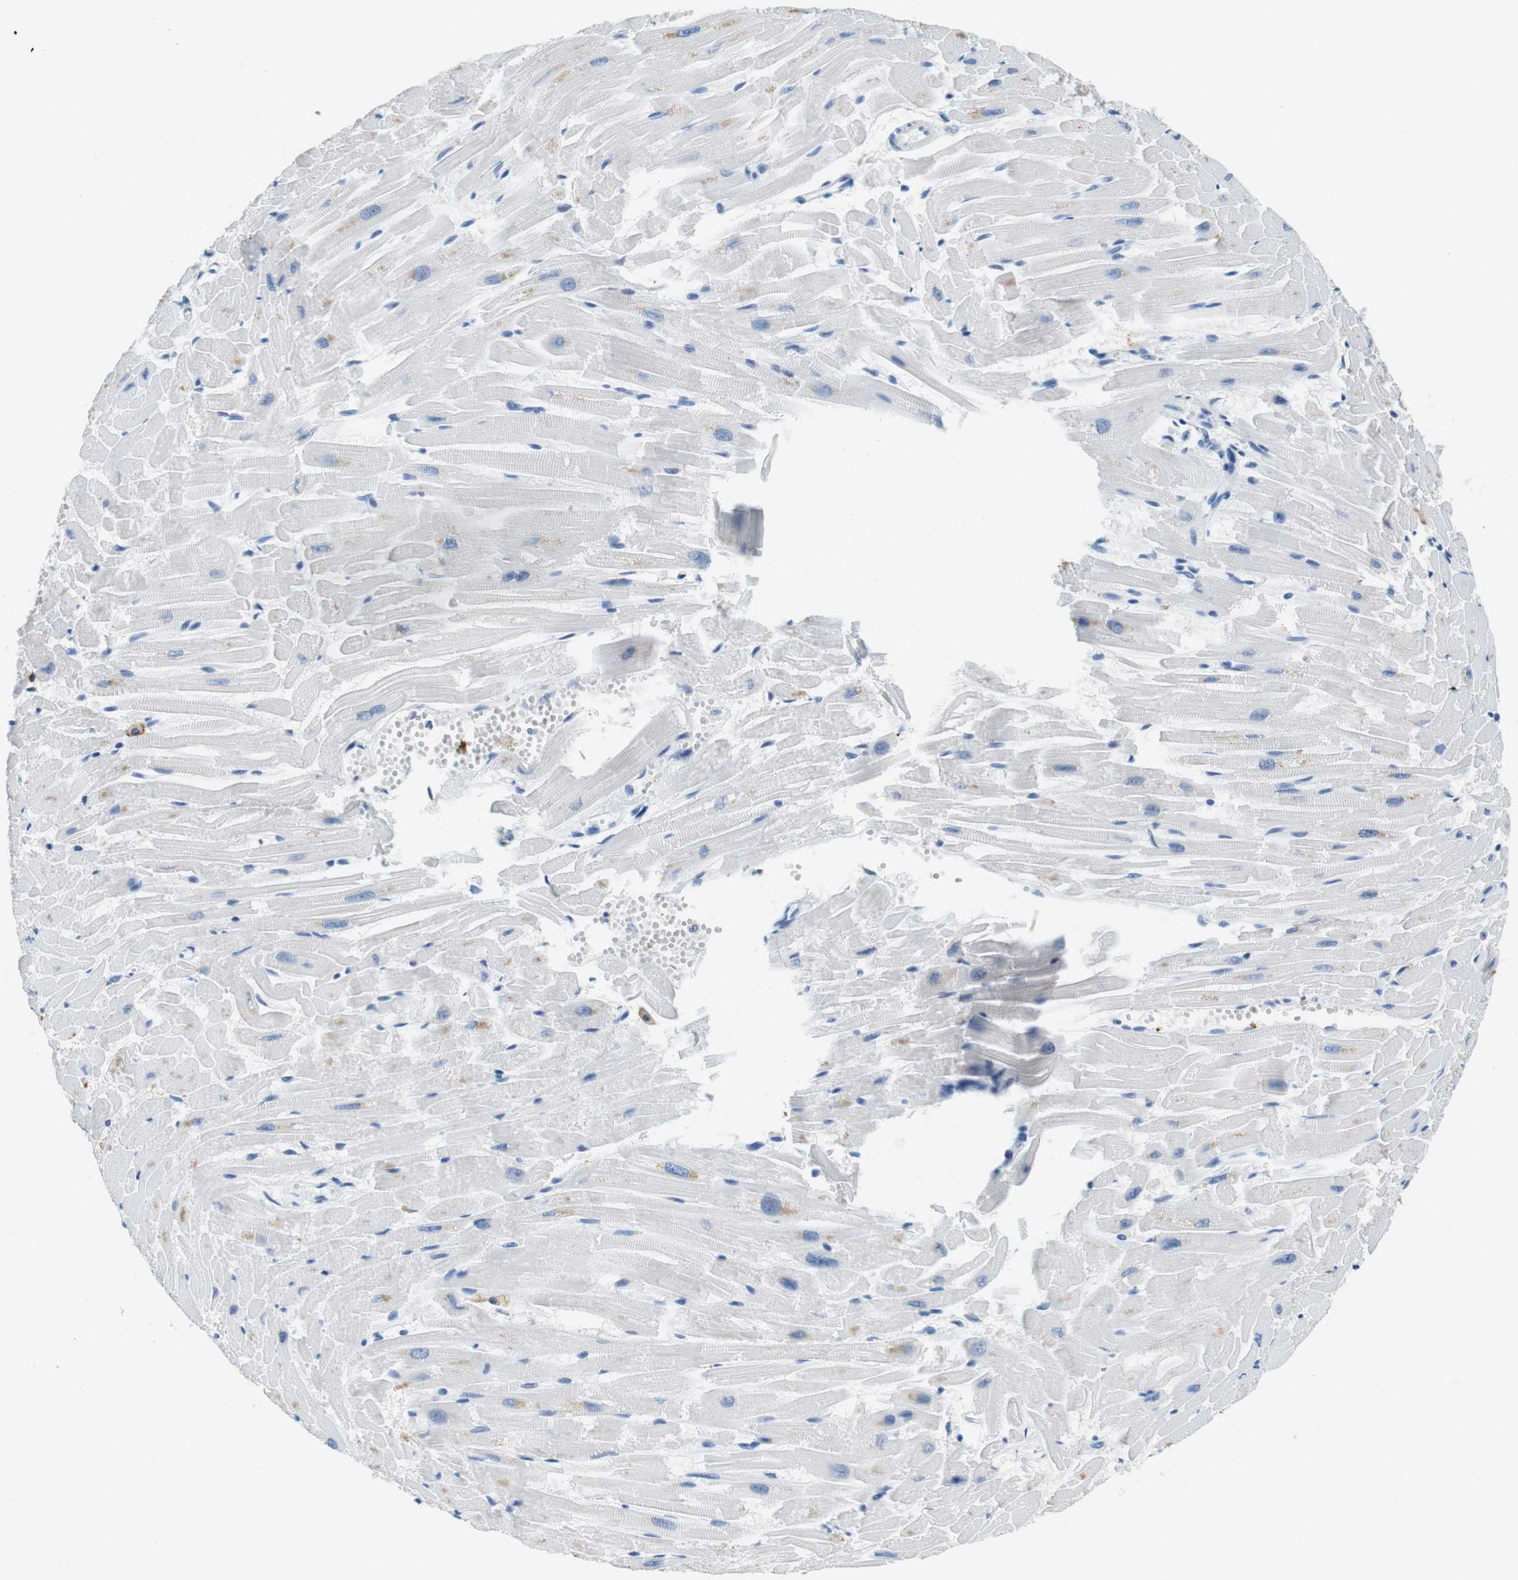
{"staining": {"intensity": "weak", "quantity": "<25%", "location": "cytoplasmic/membranous"}, "tissue": "heart muscle", "cell_type": "Cardiomyocytes", "image_type": "normal", "snomed": [{"axis": "morphology", "description": "Normal tissue, NOS"}, {"axis": "topography", "description": "Heart"}], "caption": "This is an immunohistochemistry (IHC) histopathology image of normal human heart muscle. There is no positivity in cardiomyocytes.", "gene": "LAT", "patient": {"sex": "female", "age": 19}}